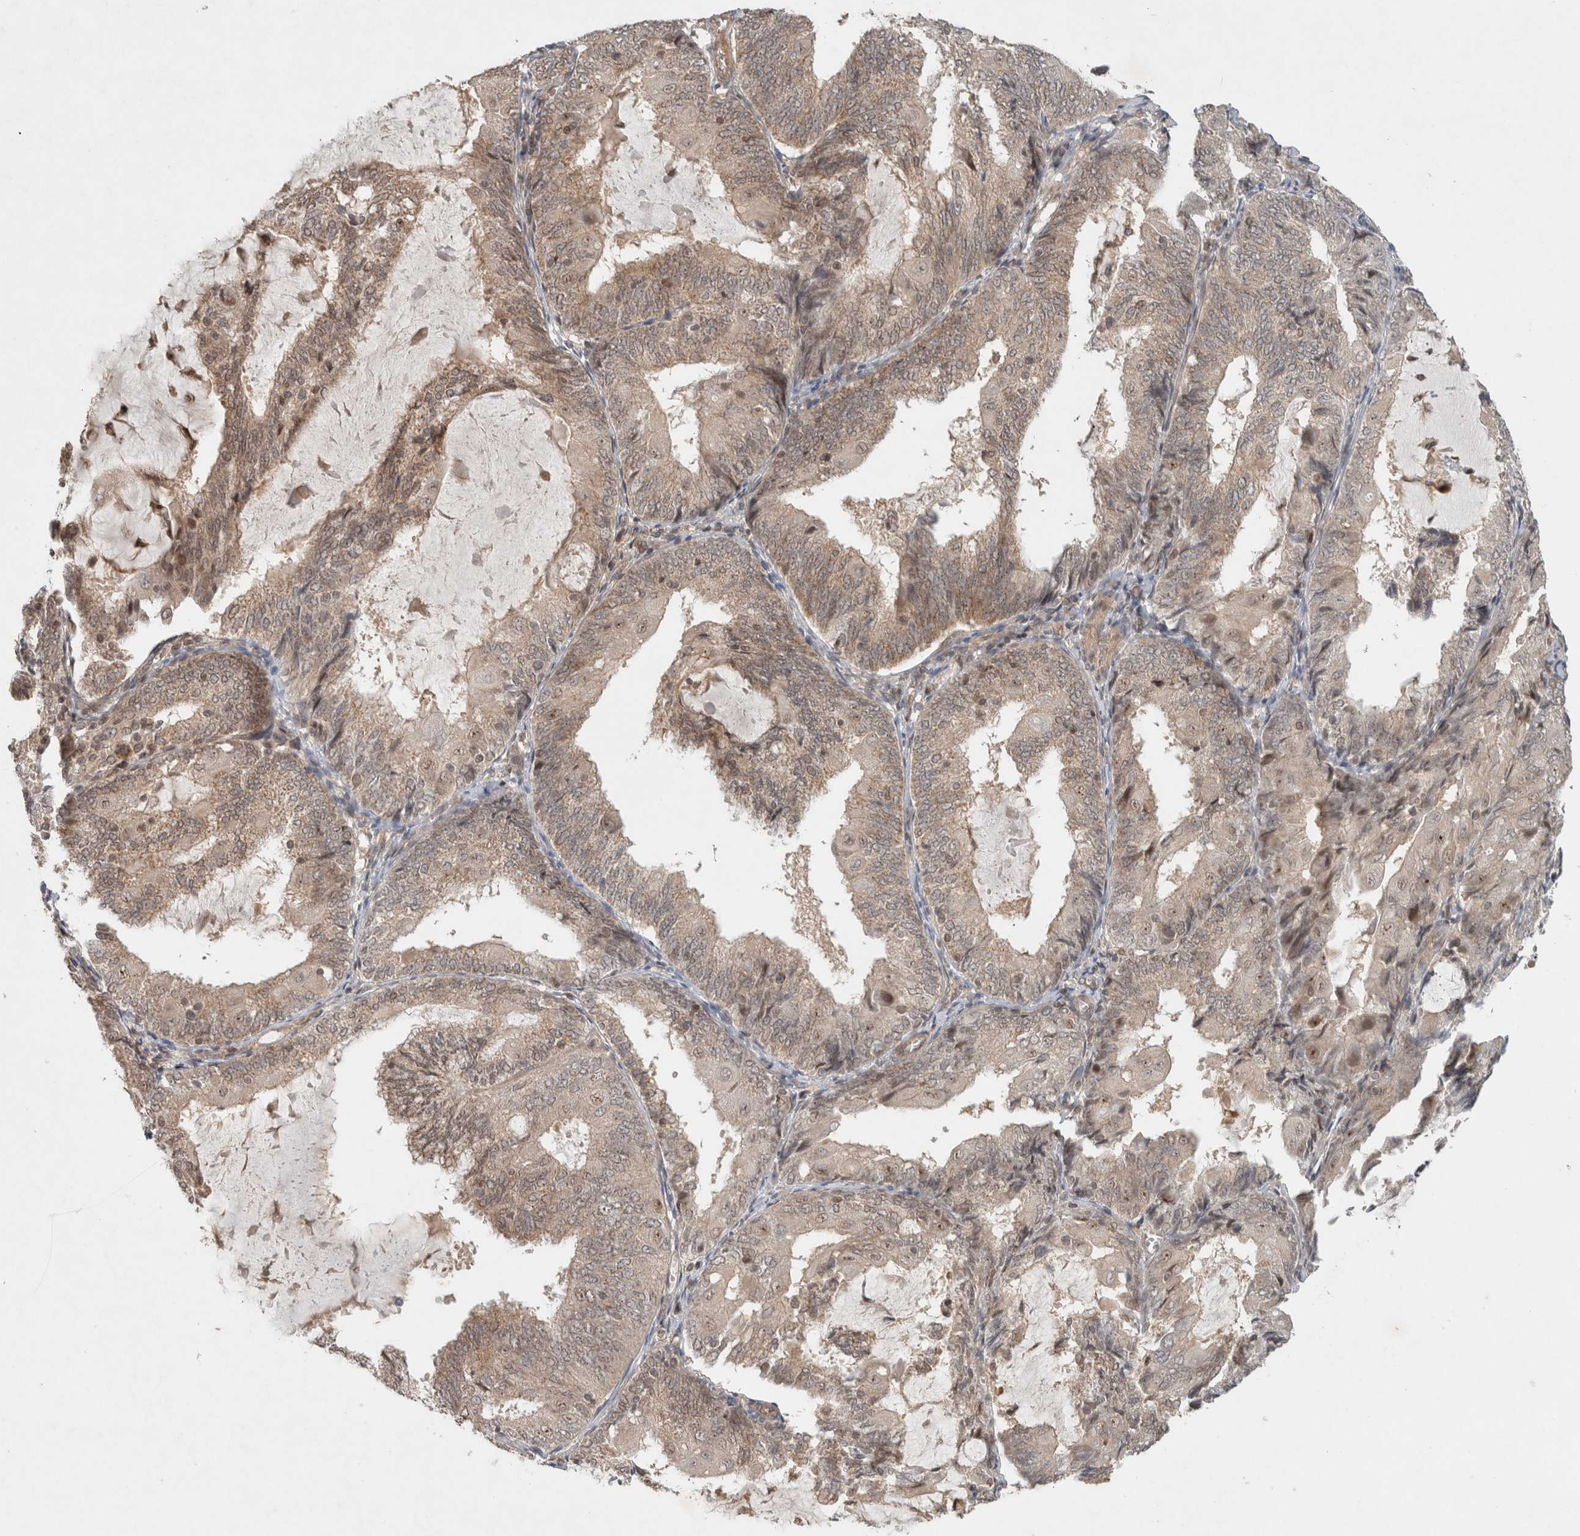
{"staining": {"intensity": "weak", "quantity": "25%-75%", "location": "cytoplasmic/membranous,nuclear"}, "tissue": "endometrial cancer", "cell_type": "Tumor cells", "image_type": "cancer", "snomed": [{"axis": "morphology", "description": "Adenocarcinoma, NOS"}, {"axis": "topography", "description": "Endometrium"}], "caption": "About 25%-75% of tumor cells in human endometrial cancer (adenocarcinoma) display weak cytoplasmic/membranous and nuclear protein positivity as visualized by brown immunohistochemical staining.", "gene": "CAAP1", "patient": {"sex": "female", "age": 81}}